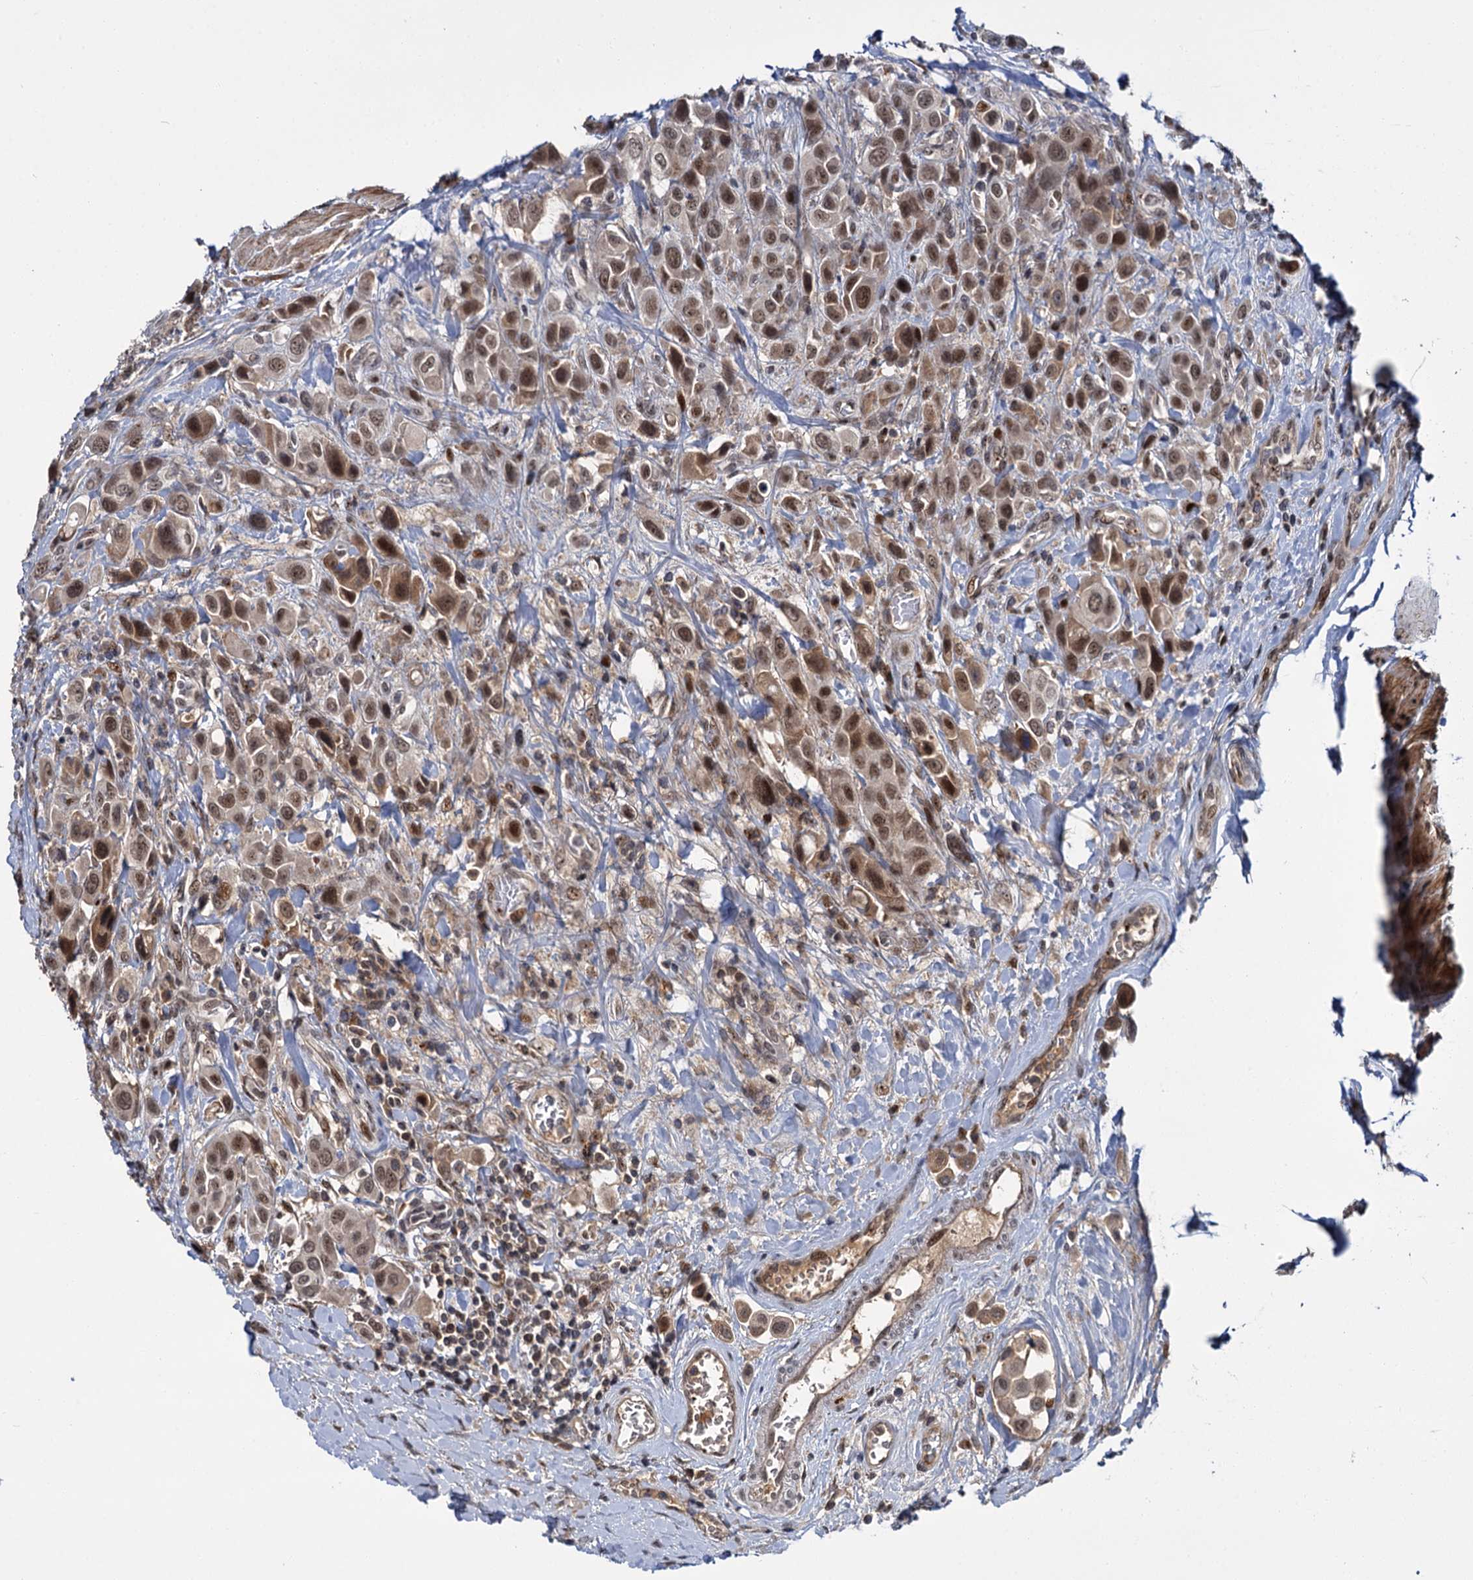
{"staining": {"intensity": "moderate", "quantity": ">75%", "location": "cytoplasmic/membranous,nuclear"}, "tissue": "urothelial cancer", "cell_type": "Tumor cells", "image_type": "cancer", "snomed": [{"axis": "morphology", "description": "Urothelial carcinoma, High grade"}, {"axis": "topography", "description": "Urinary bladder"}], "caption": "Moderate cytoplasmic/membranous and nuclear protein expression is seen in approximately >75% of tumor cells in urothelial carcinoma (high-grade).", "gene": "MBD6", "patient": {"sex": "male", "age": 50}}